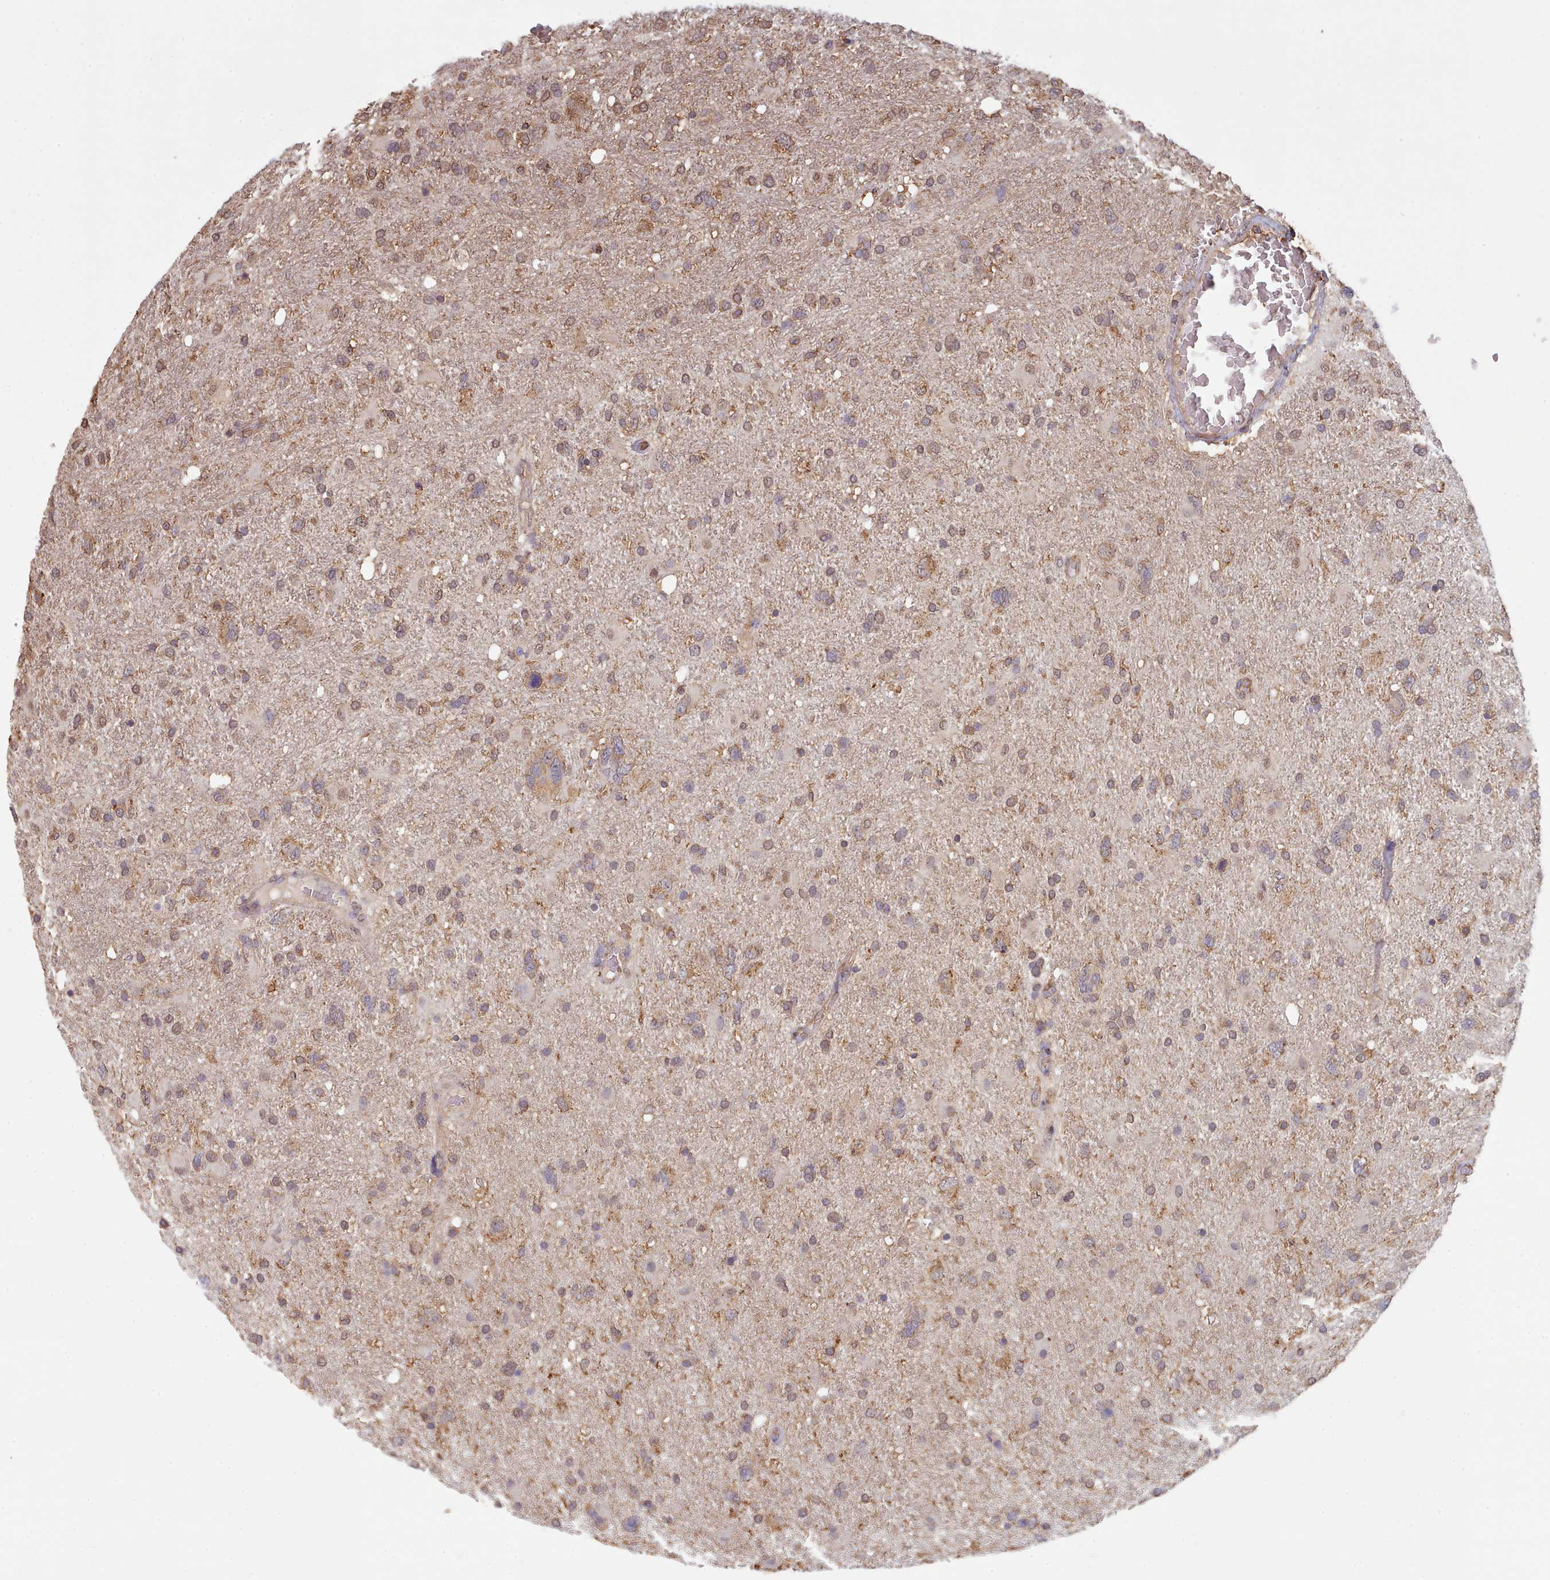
{"staining": {"intensity": "weak", "quantity": "25%-75%", "location": "cytoplasmic/membranous"}, "tissue": "glioma", "cell_type": "Tumor cells", "image_type": "cancer", "snomed": [{"axis": "morphology", "description": "Glioma, malignant, High grade"}, {"axis": "topography", "description": "Brain"}], "caption": "Weak cytoplasmic/membranous expression is present in about 25%-75% of tumor cells in malignant glioma (high-grade).", "gene": "METRN", "patient": {"sex": "male", "age": 61}}